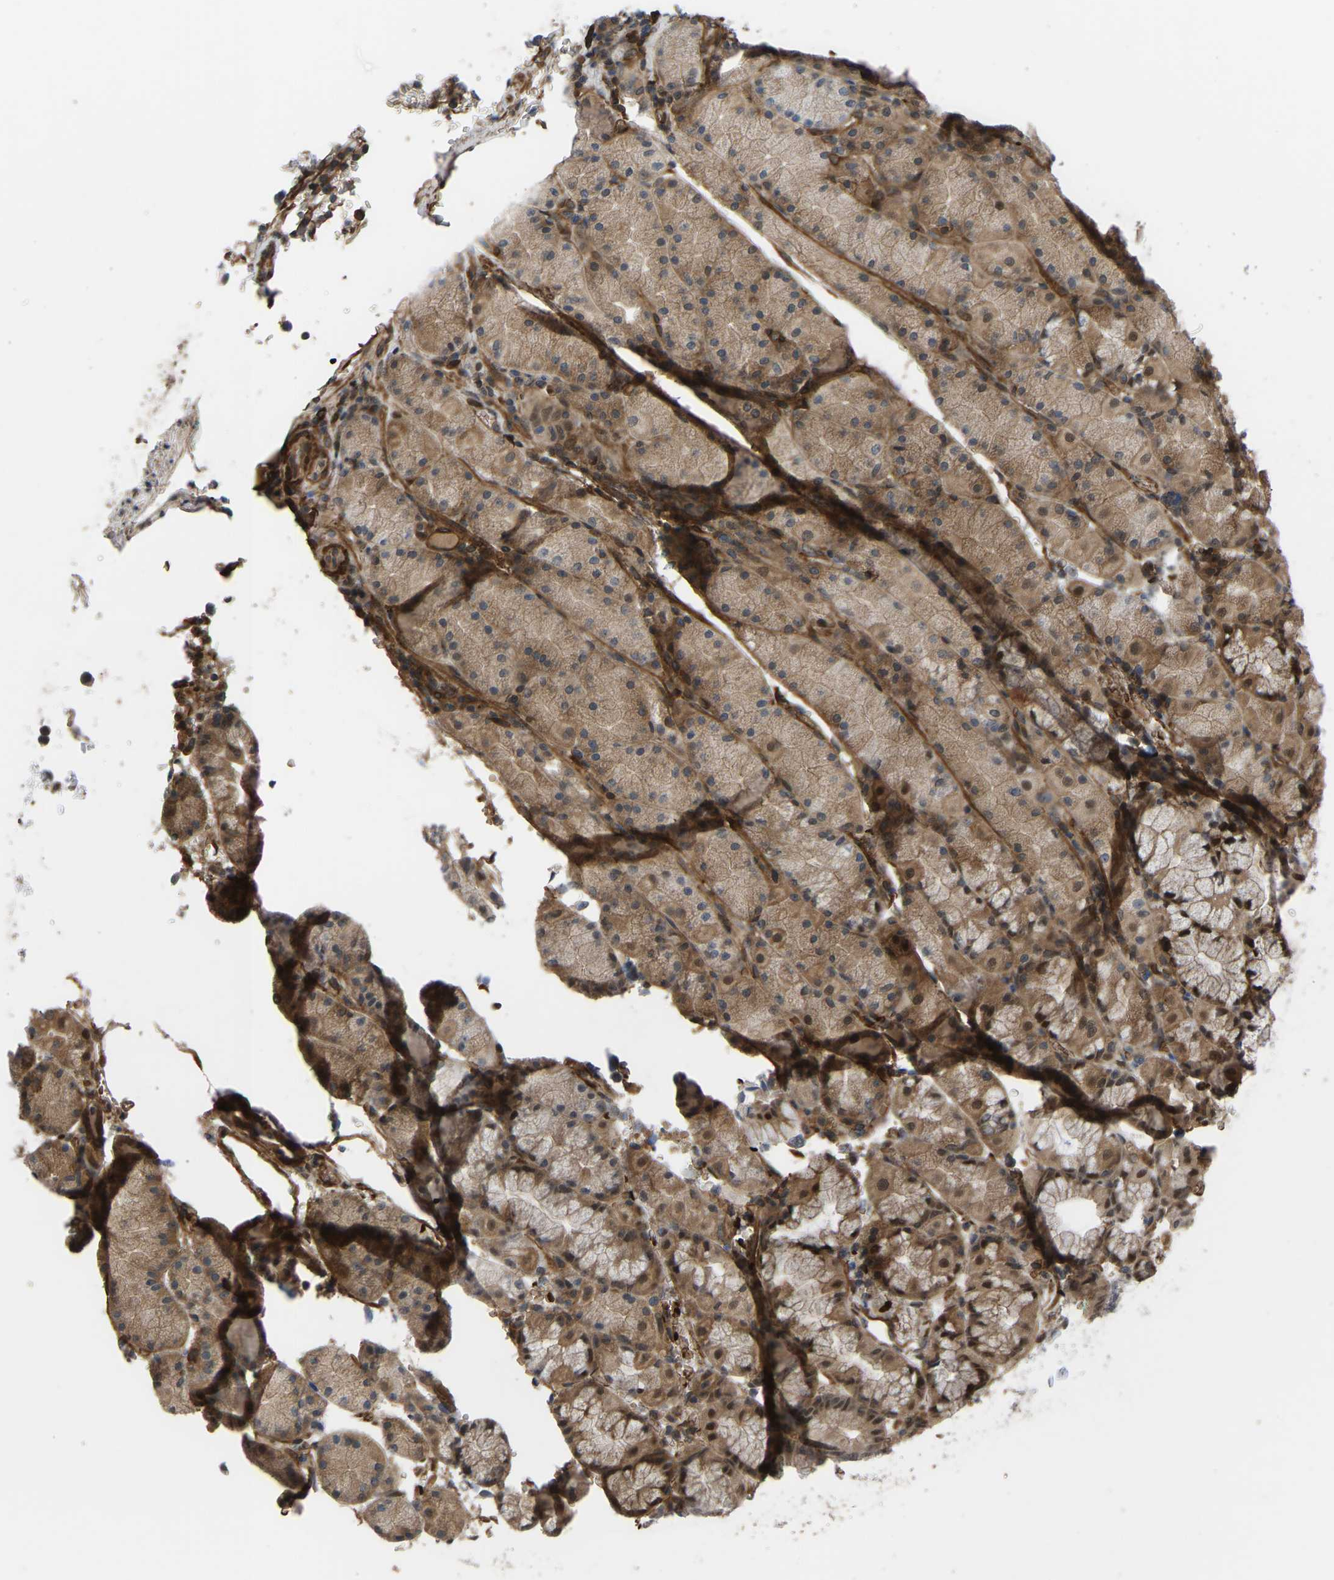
{"staining": {"intensity": "moderate", "quantity": ">75%", "location": "cytoplasmic/membranous,nuclear"}, "tissue": "stomach", "cell_type": "Glandular cells", "image_type": "normal", "snomed": [{"axis": "morphology", "description": "Normal tissue, NOS"}, {"axis": "morphology", "description": "Carcinoid, malignant, NOS"}, {"axis": "topography", "description": "Stomach, upper"}], "caption": "Moderate cytoplasmic/membranous,nuclear expression is identified in about >75% of glandular cells in benign stomach.", "gene": "CYP7B1", "patient": {"sex": "male", "age": 39}}